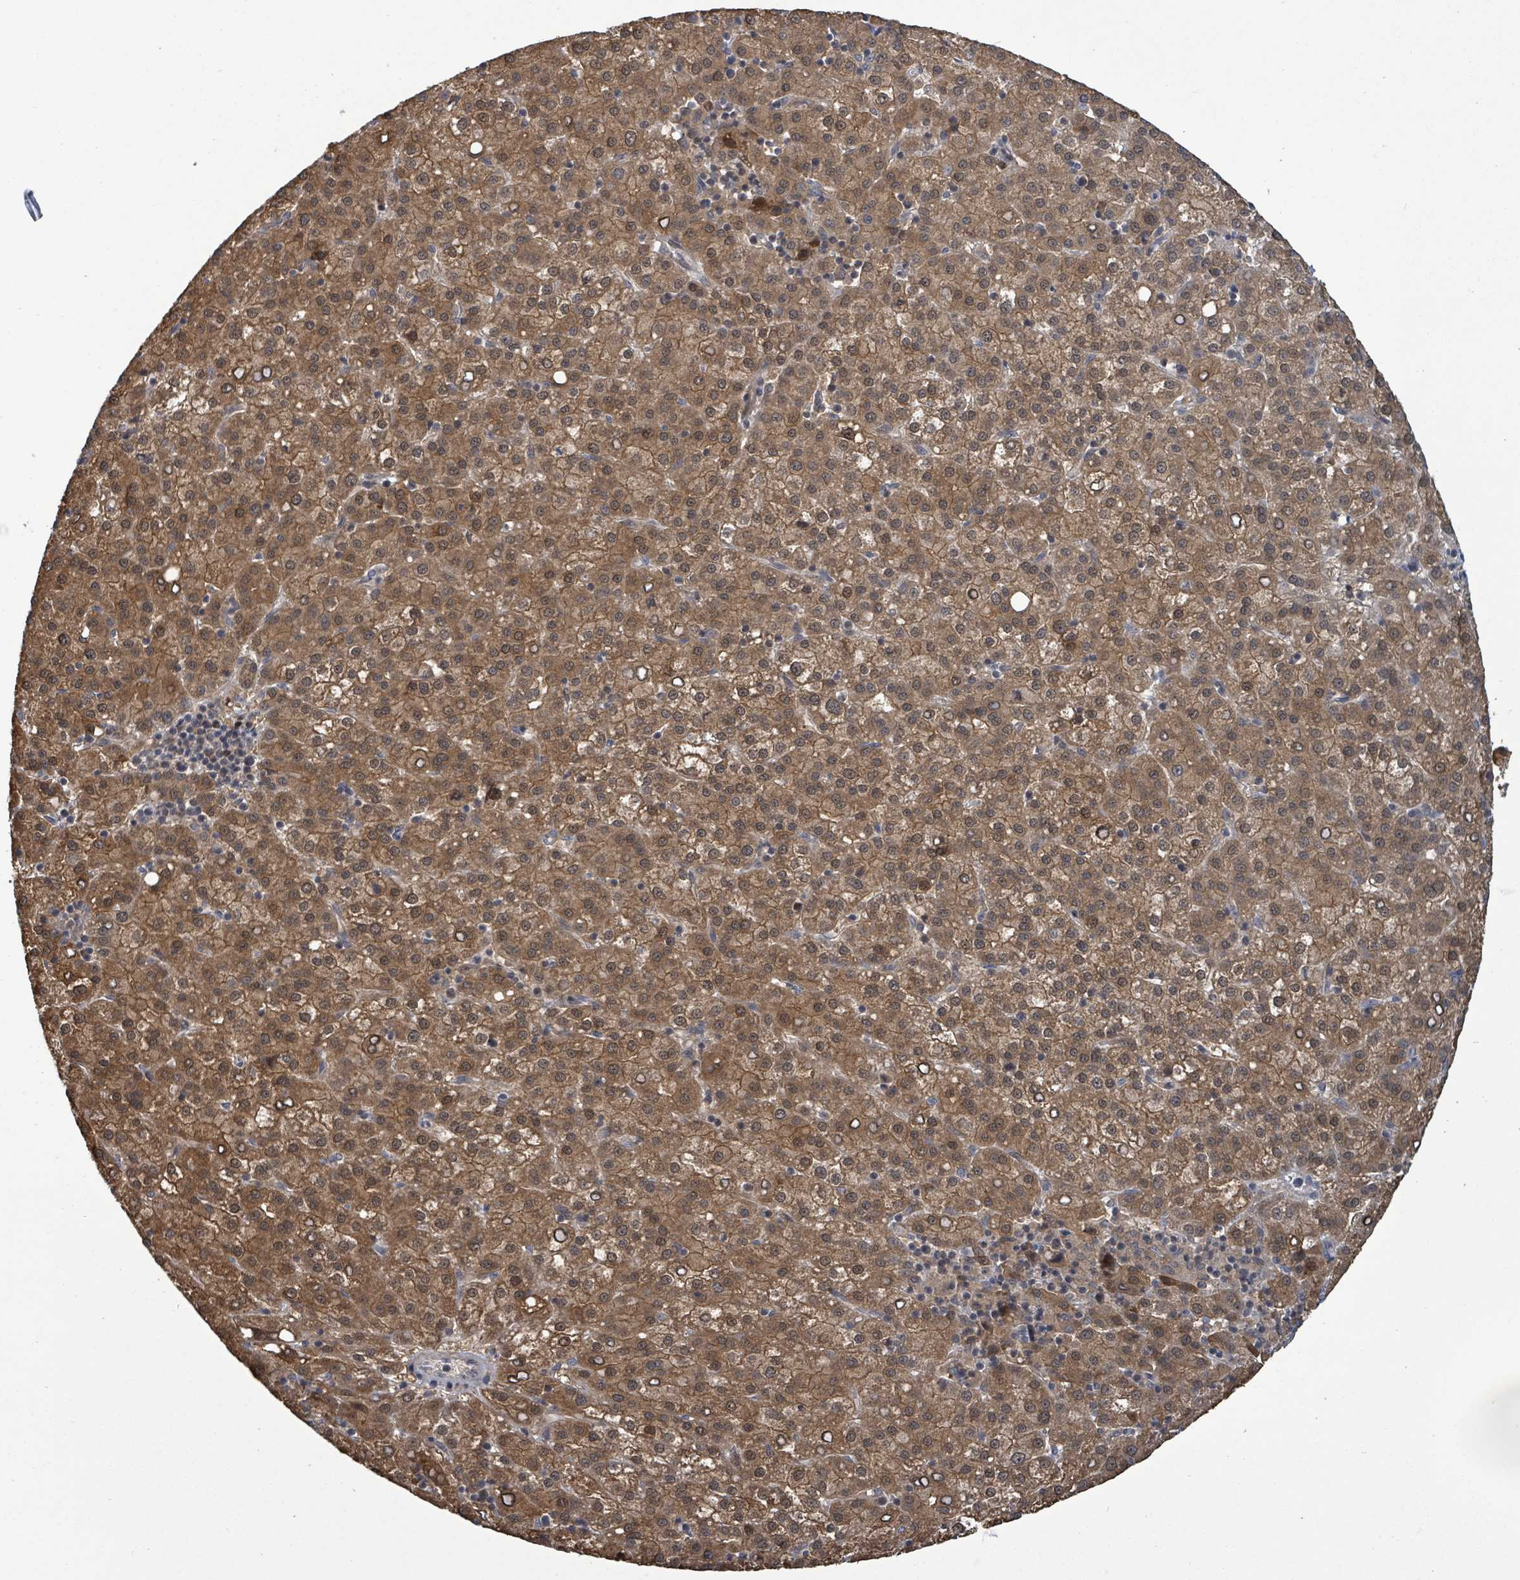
{"staining": {"intensity": "strong", "quantity": ">75%", "location": "cytoplasmic/membranous"}, "tissue": "liver cancer", "cell_type": "Tumor cells", "image_type": "cancer", "snomed": [{"axis": "morphology", "description": "Carcinoma, Hepatocellular, NOS"}, {"axis": "topography", "description": "Liver"}], "caption": "This is a micrograph of immunohistochemistry (IHC) staining of liver cancer (hepatocellular carcinoma), which shows strong expression in the cytoplasmic/membranous of tumor cells.", "gene": "FBXO6", "patient": {"sex": "female", "age": 58}}